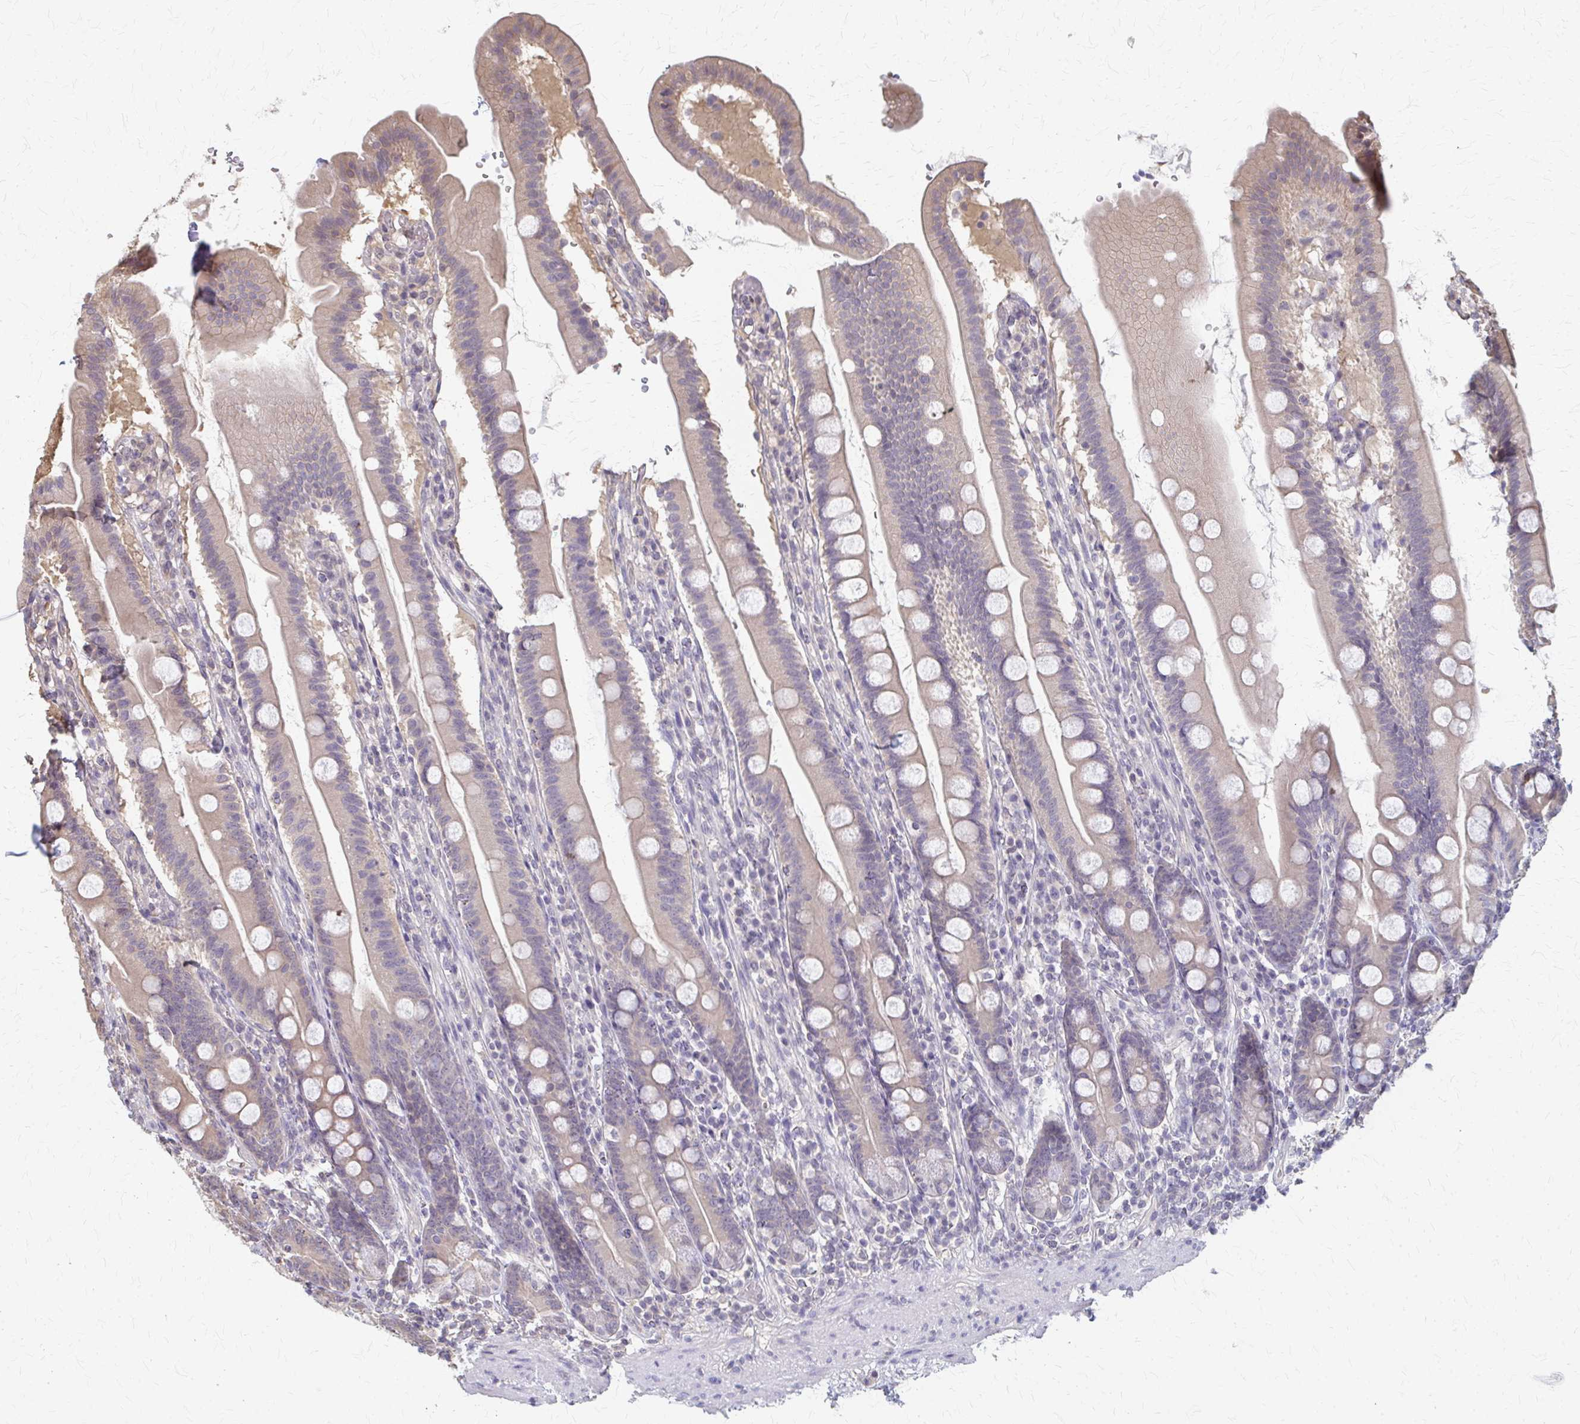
{"staining": {"intensity": "weak", "quantity": ">75%", "location": "cytoplasmic/membranous"}, "tissue": "duodenum", "cell_type": "Glandular cells", "image_type": "normal", "snomed": [{"axis": "morphology", "description": "Normal tissue, NOS"}, {"axis": "topography", "description": "Duodenum"}], "caption": "Immunohistochemical staining of normal duodenum displays weak cytoplasmic/membranous protein expression in about >75% of glandular cells. (Stains: DAB in brown, nuclei in blue, Microscopy: brightfield microscopy at high magnification).", "gene": "RABGAP1L", "patient": {"sex": "female", "age": 67}}